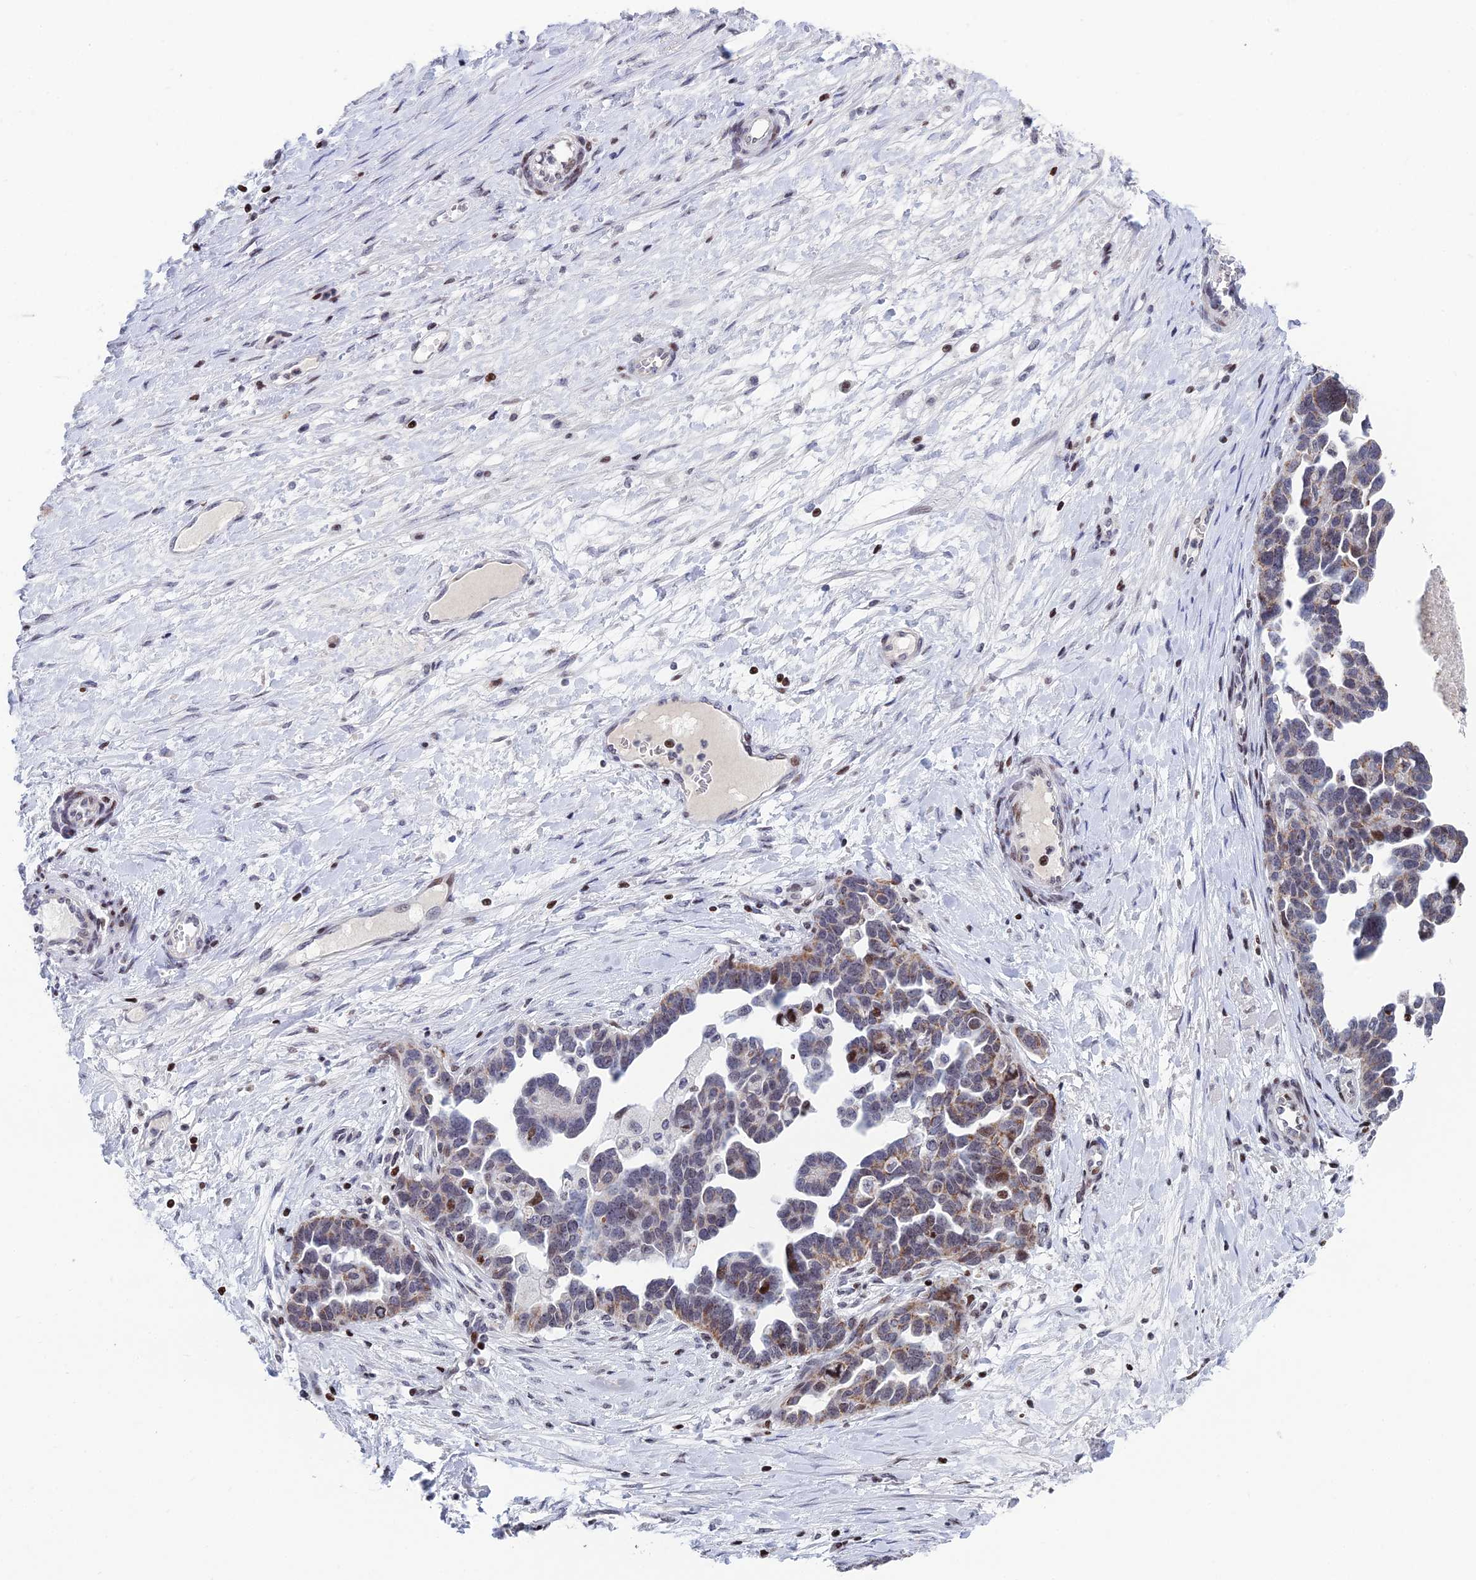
{"staining": {"intensity": "moderate", "quantity": "<25%", "location": "cytoplasmic/membranous,nuclear"}, "tissue": "ovarian cancer", "cell_type": "Tumor cells", "image_type": "cancer", "snomed": [{"axis": "morphology", "description": "Cystadenocarcinoma, serous, NOS"}, {"axis": "topography", "description": "Ovary"}], "caption": "Protein expression analysis of ovarian cancer (serous cystadenocarcinoma) exhibits moderate cytoplasmic/membranous and nuclear expression in approximately <25% of tumor cells.", "gene": "AFF3", "patient": {"sex": "female", "age": 54}}